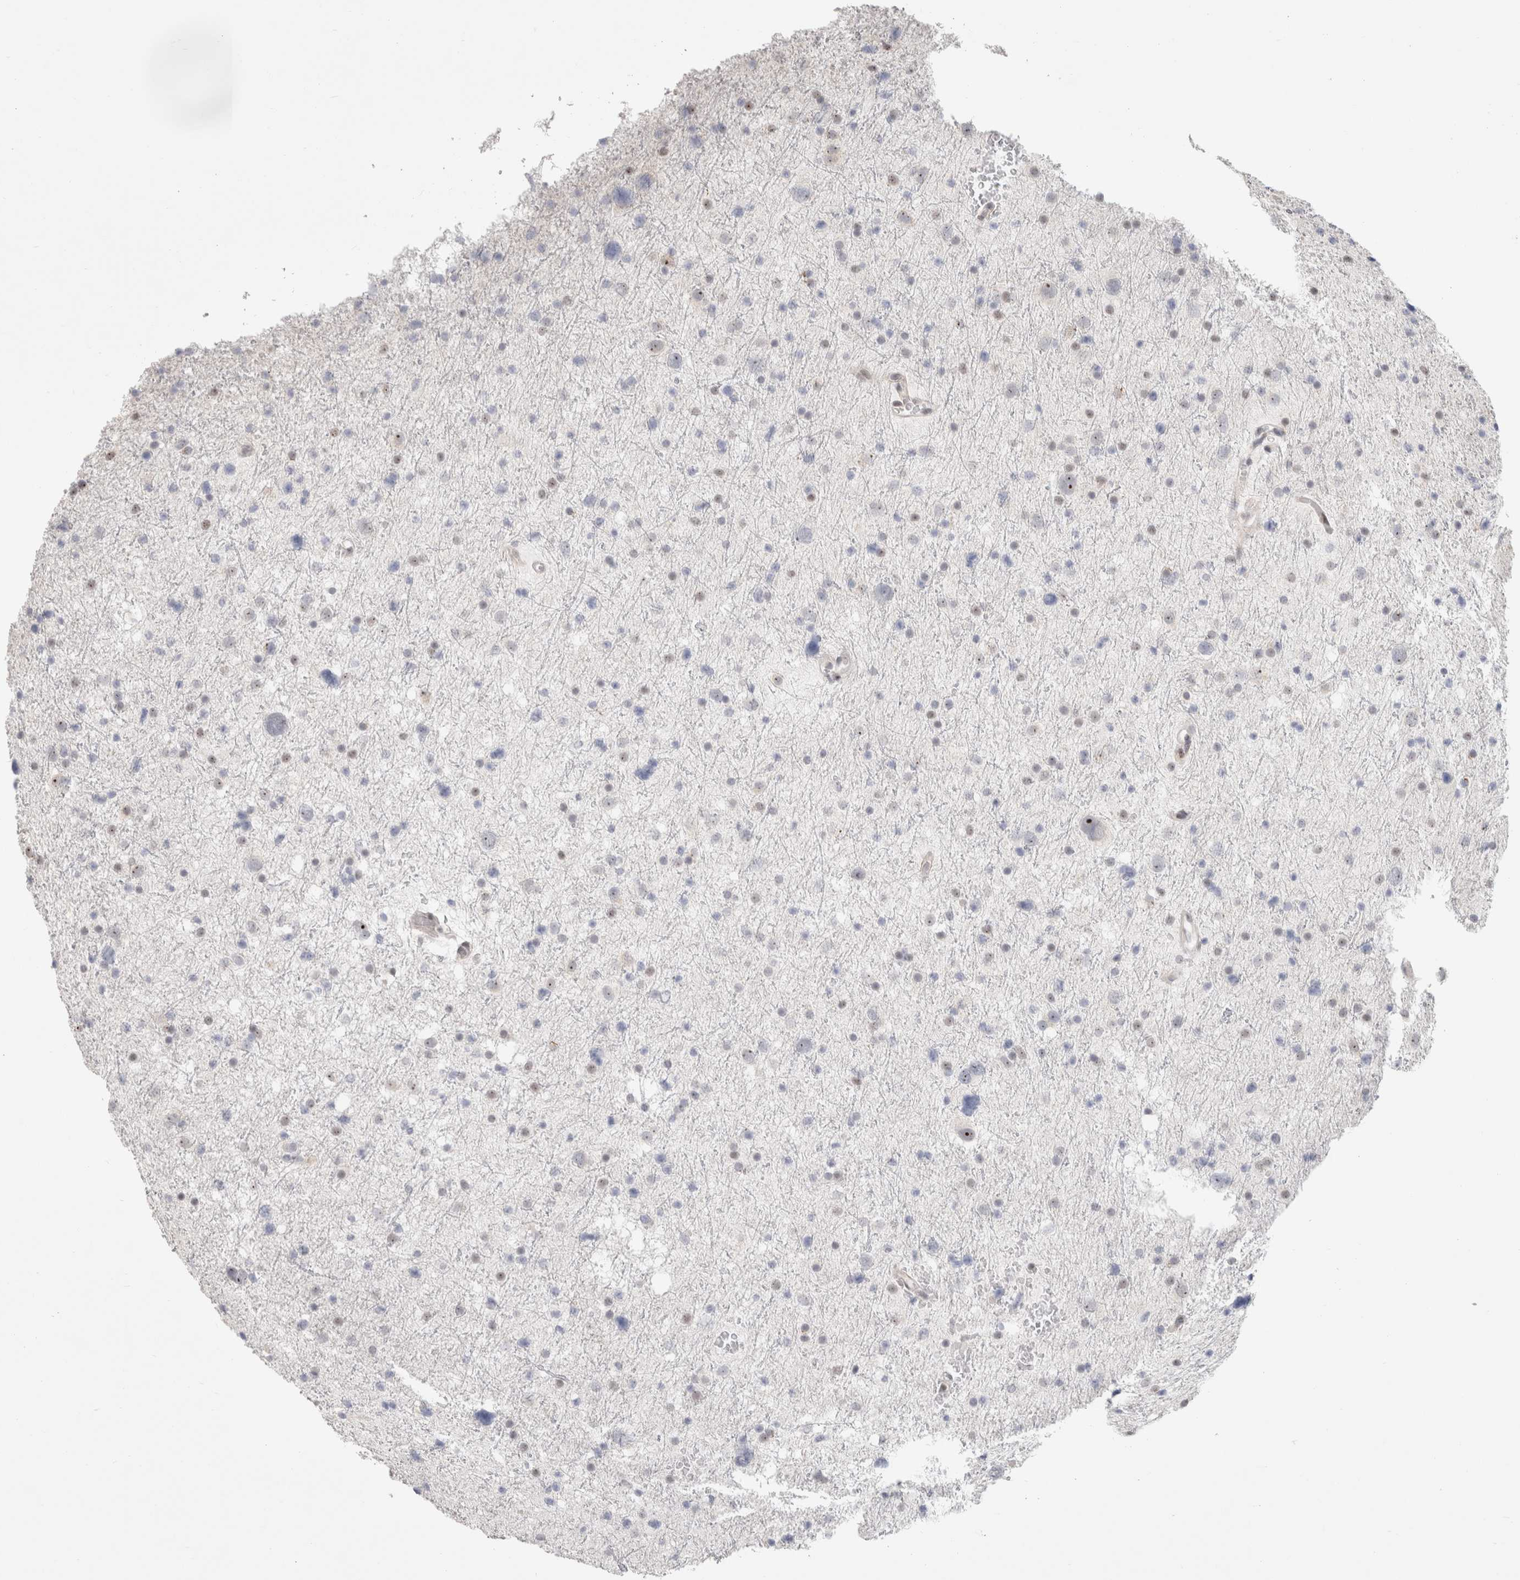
{"staining": {"intensity": "negative", "quantity": "none", "location": "none"}, "tissue": "glioma", "cell_type": "Tumor cells", "image_type": "cancer", "snomed": [{"axis": "morphology", "description": "Glioma, malignant, Low grade"}, {"axis": "topography", "description": "Brain"}], "caption": "Immunohistochemistry (IHC) photomicrograph of human glioma stained for a protein (brown), which demonstrates no positivity in tumor cells.", "gene": "SENP6", "patient": {"sex": "female", "age": 37}}